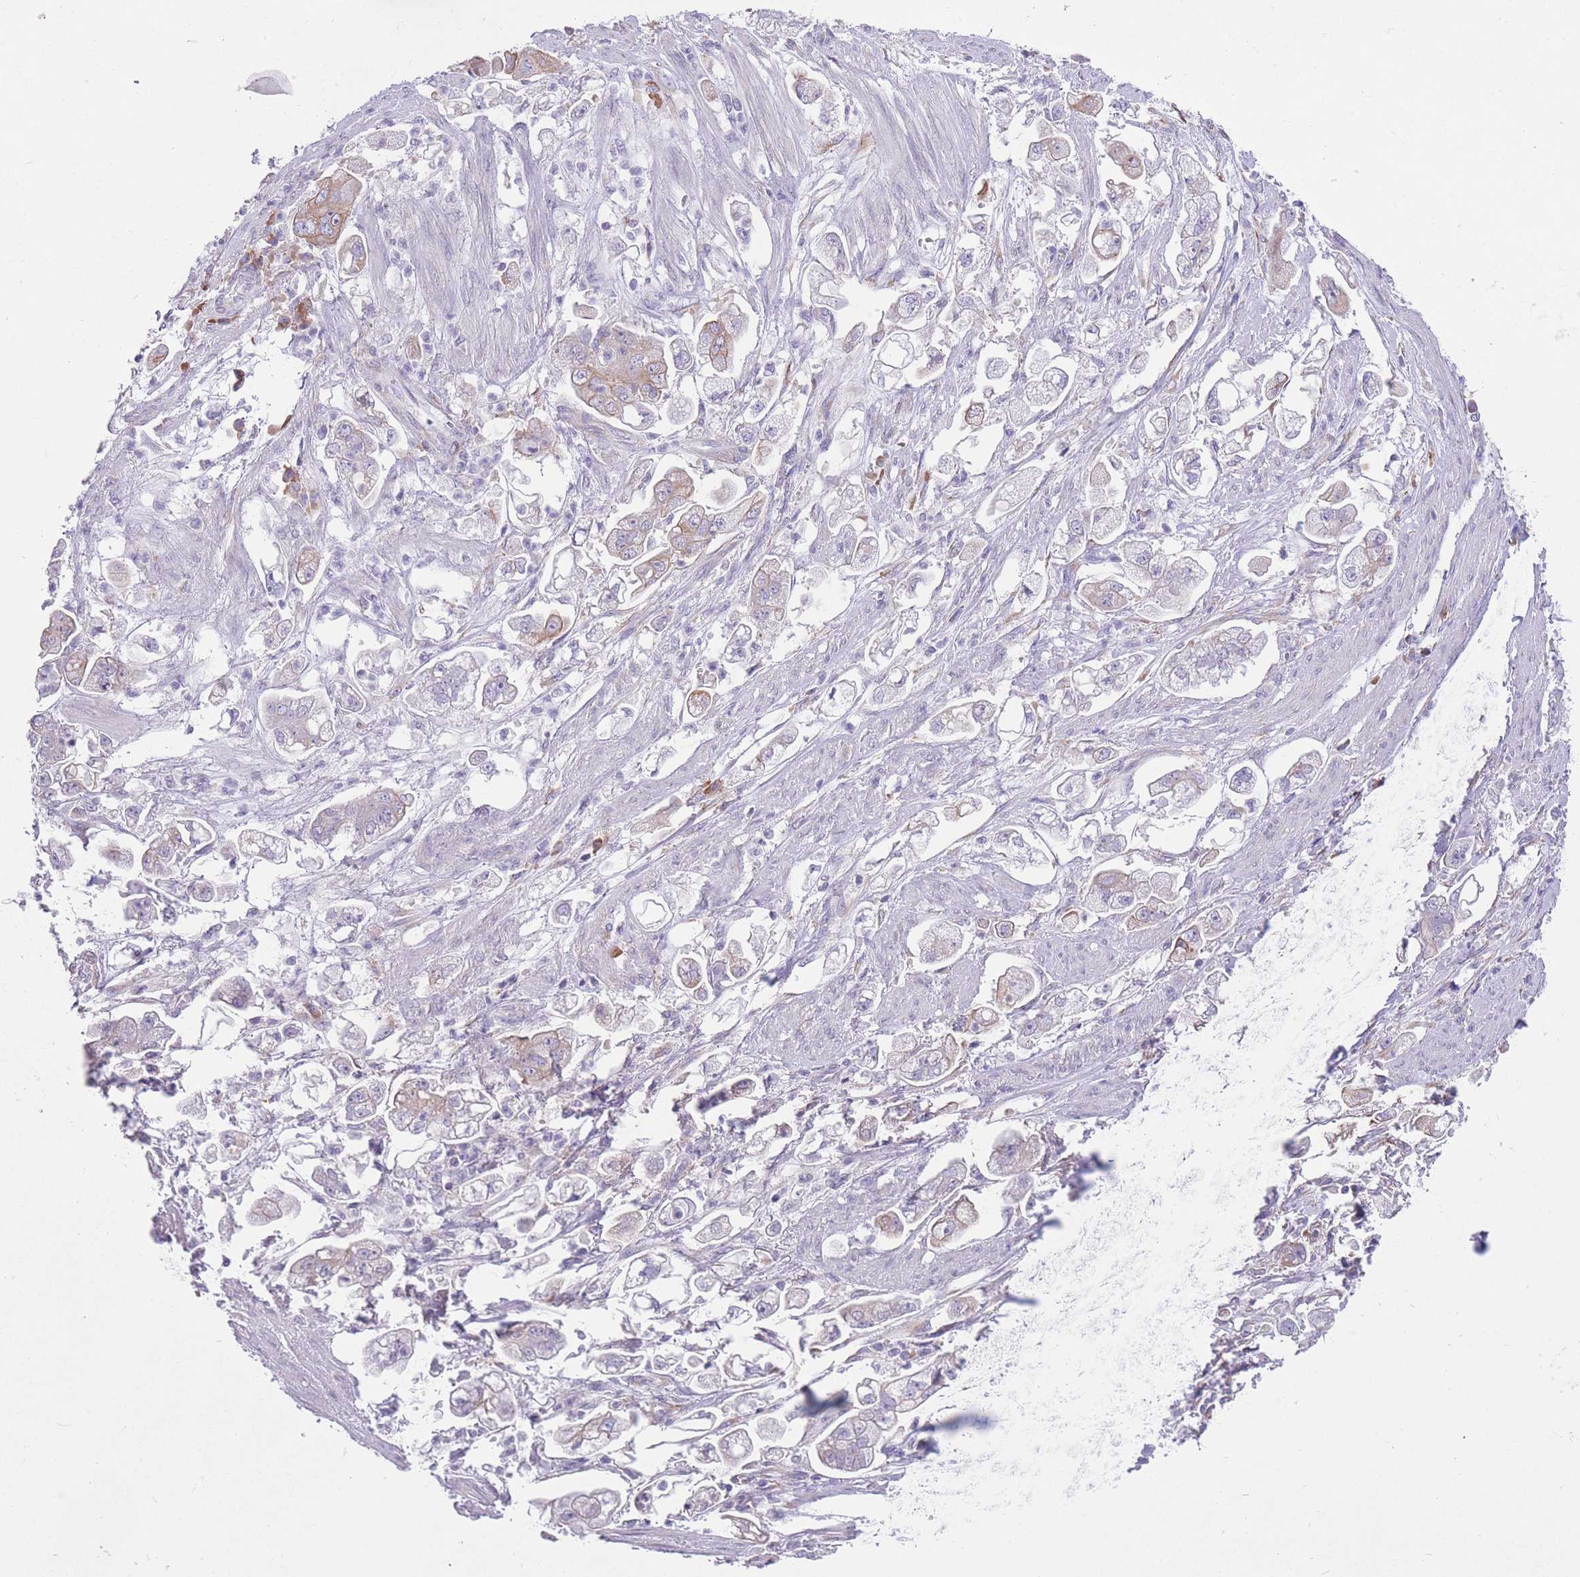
{"staining": {"intensity": "weak", "quantity": "<25%", "location": "cytoplasmic/membranous"}, "tissue": "stomach cancer", "cell_type": "Tumor cells", "image_type": "cancer", "snomed": [{"axis": "morphology", "description": "Adenocarcinoma, NOS"}, {"axis": "topography", "description": "Stomach"}], "caption": "Immunohistochemistry (IHC) of stomach adenocarcinoma reveals no positivity in tumor cells. (Stains: DAB immunohistochemistry with hematoxylin counter stain, Microscopy: brightfield microscopy at high magnification).", "gene": "ZNF501", "patient": {"sex": "male", "age": 62}}